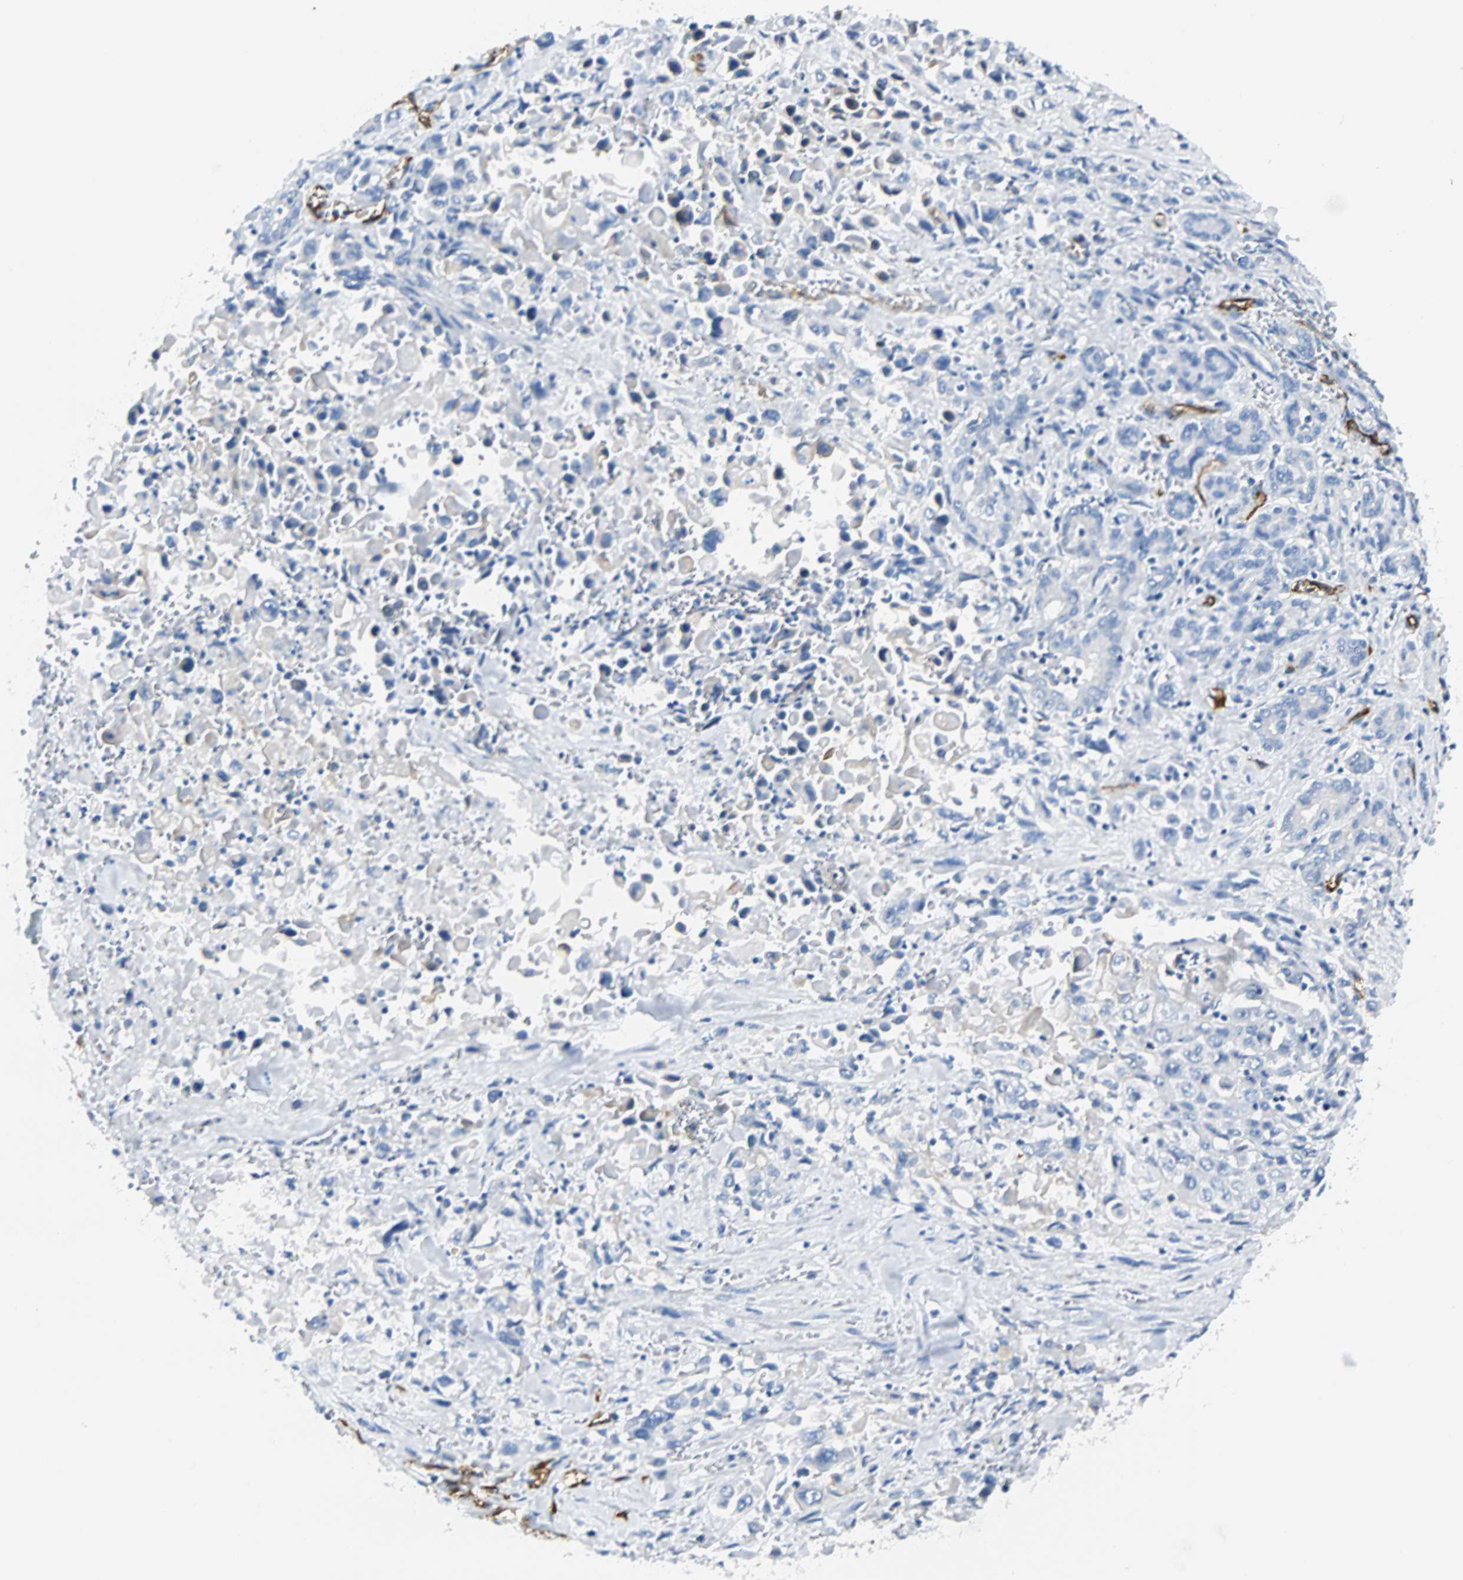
{"staining": {"intensity": "weak", "quantity": "<25%", "location": "cytoplasmic/membranous"}, "tissue": "pancreatic cancer", "cell_type": "Tumor cells", "image_type": "cancer", "snomed": [{"axis": "morphology", "description": "Adenocarcinoma, NOS"}, {"axis": "topography", "description": "Pancreas"}], "caption": "A histopathology image of pancreatic cancer (adenocarcinoma) stained for a protein shows no brown staining in tumor cells.", "gene": "VPS9D1", "patient": {"sex": "male", "age": 70}}